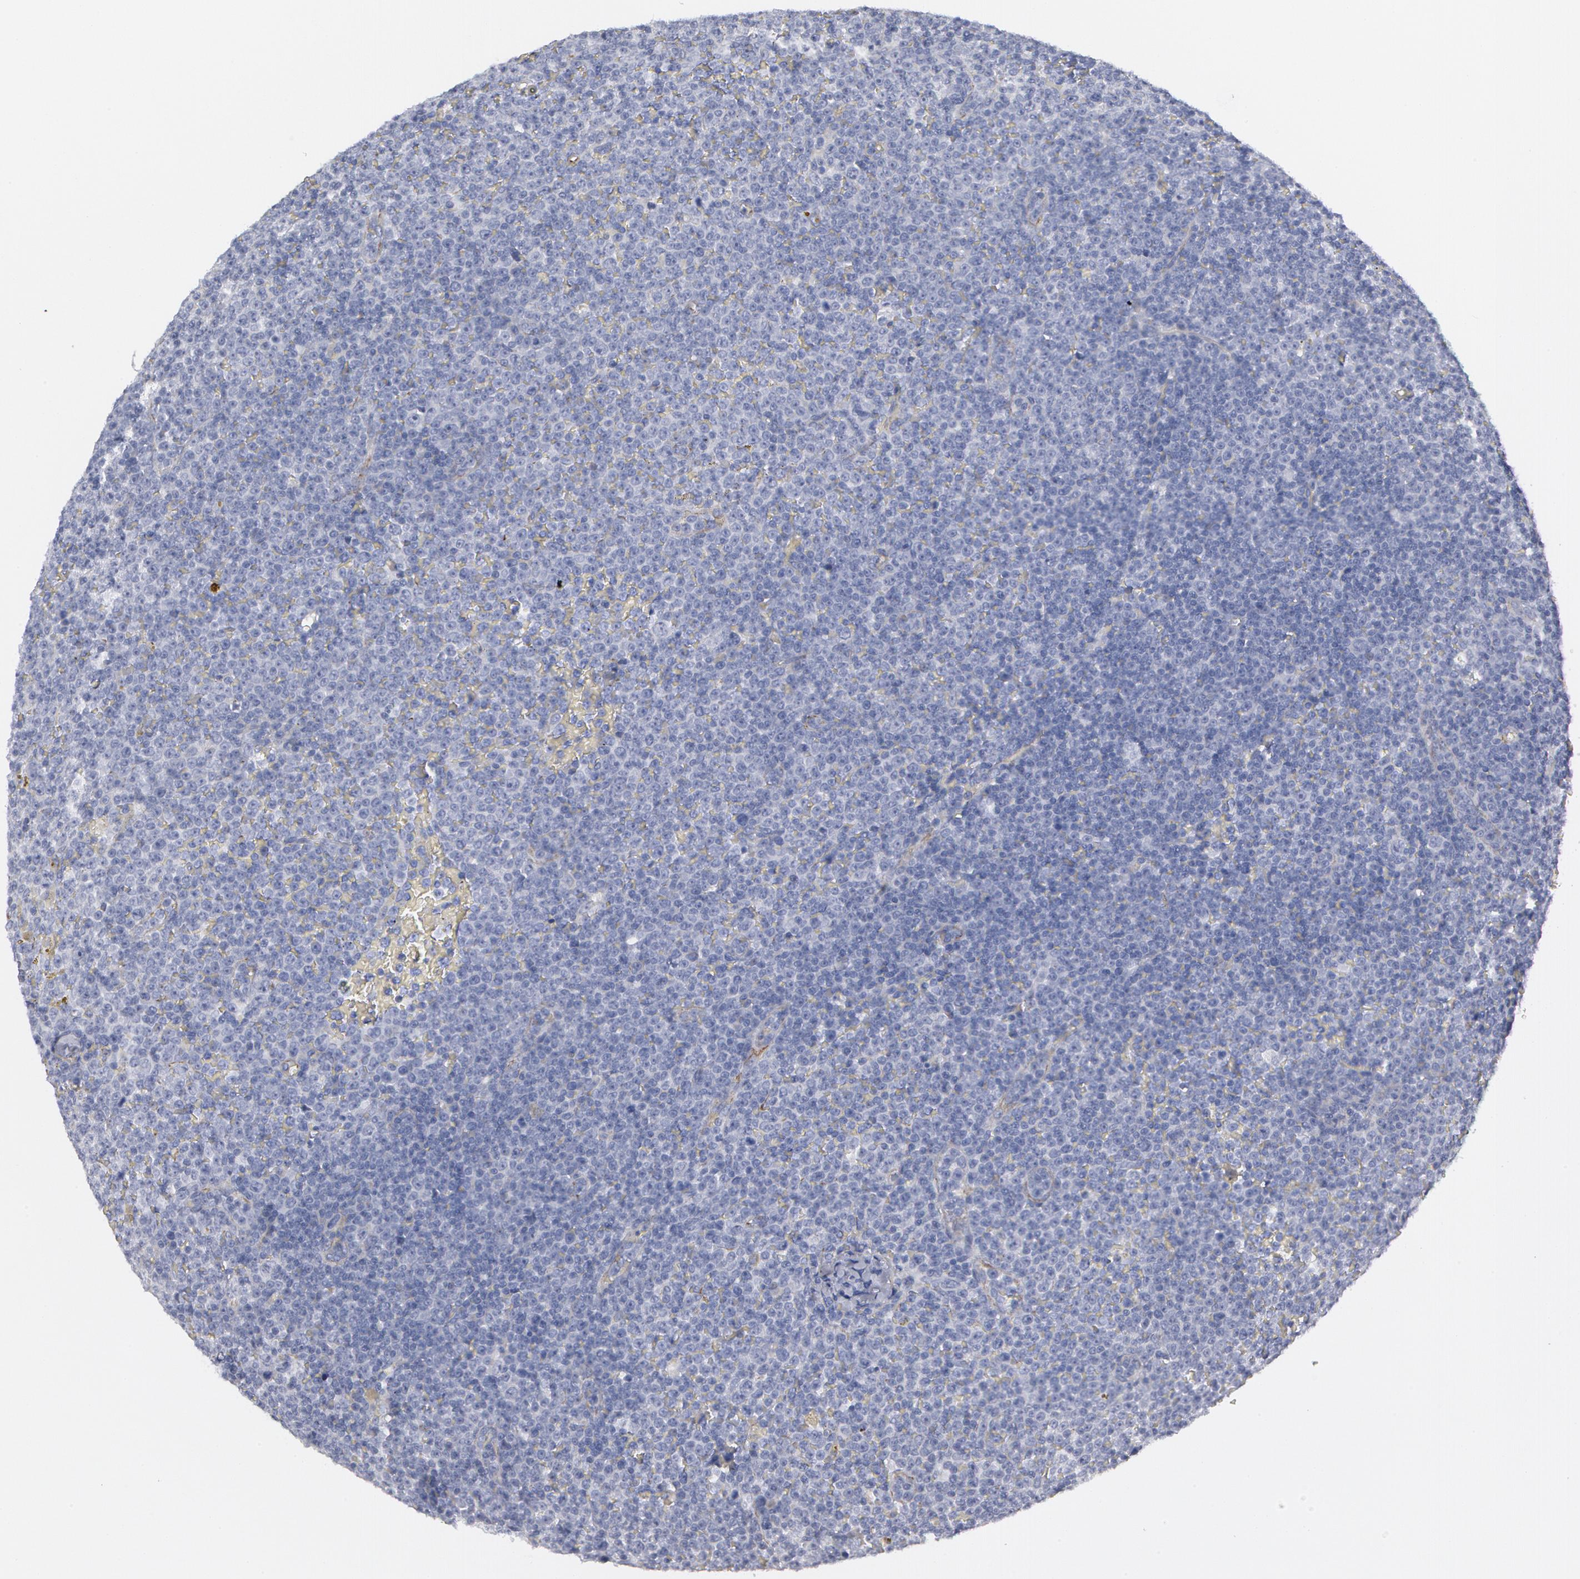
{"staining": {"intensity": "negative", "quantity": "none", "location": "none"}, "tissue": "lymphoma", "cell_type": "Tumor cells", "image_type": "cancer", "snomed": [{"axis": "morphology", "description": "Malignant lymphoma, non-Hodgkin's type, Low grade"}, {"axis": "topography", "description": "Lymph node"}], "caption": "A photomicrograph of human malignant lymphoma, non-Hodgkin's type (low-grade) is negative for staining in tumor cells. (DAB immunohistochemistry (IHC), high magnification).", "gene": "SMC1B", "patient": {"sex": "male", "age": 50}}